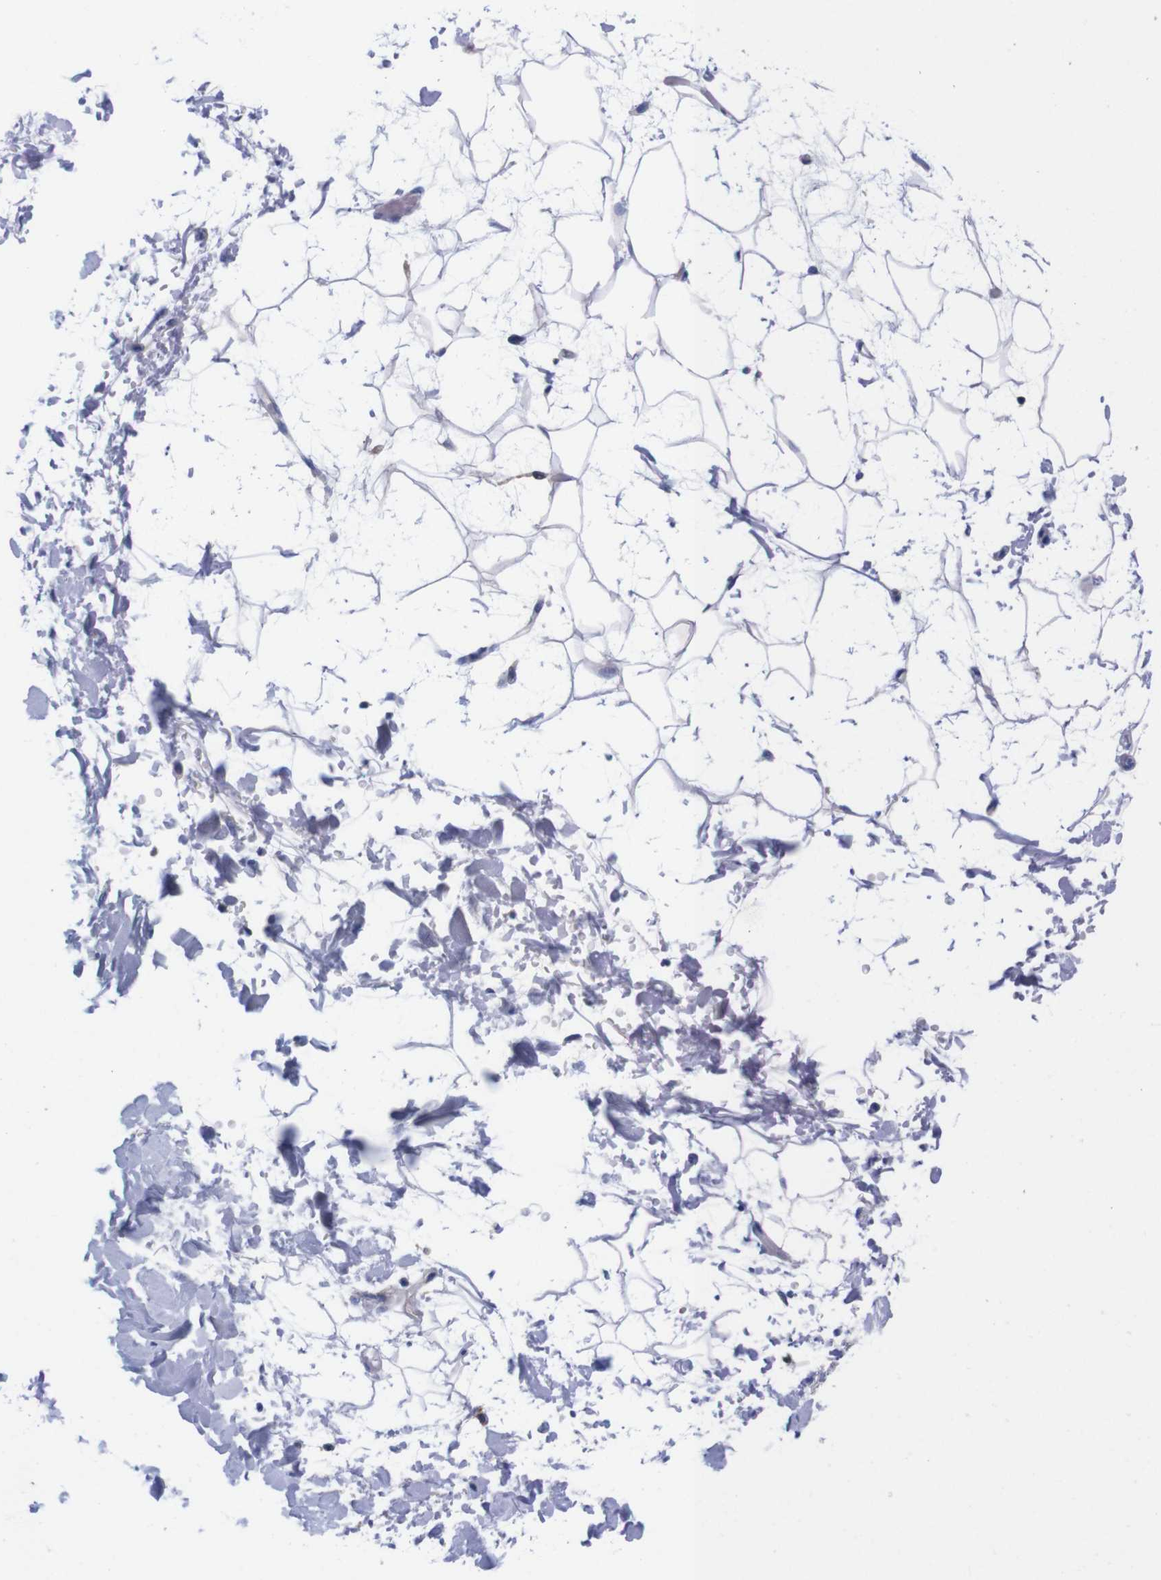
{"staining": {"intensity": "negative", "quantity": "none", "location": "none"}, "tissue": "adipose tissue", "cell_type": "Adipocytes", "image_type": "normal", "snomed": [{"axis": "morphology", "description": "Normal tissue, NOS"}, {"axis": "topography", "description": "Soft tissue"}], "caption": "Immunohistochemistry image of normal adipose tissue stained for a protein (brown), which exhibits no staining in adipocytes.", "gene": "FAM210A", "patient": {"sex": "male", "age": 72}}